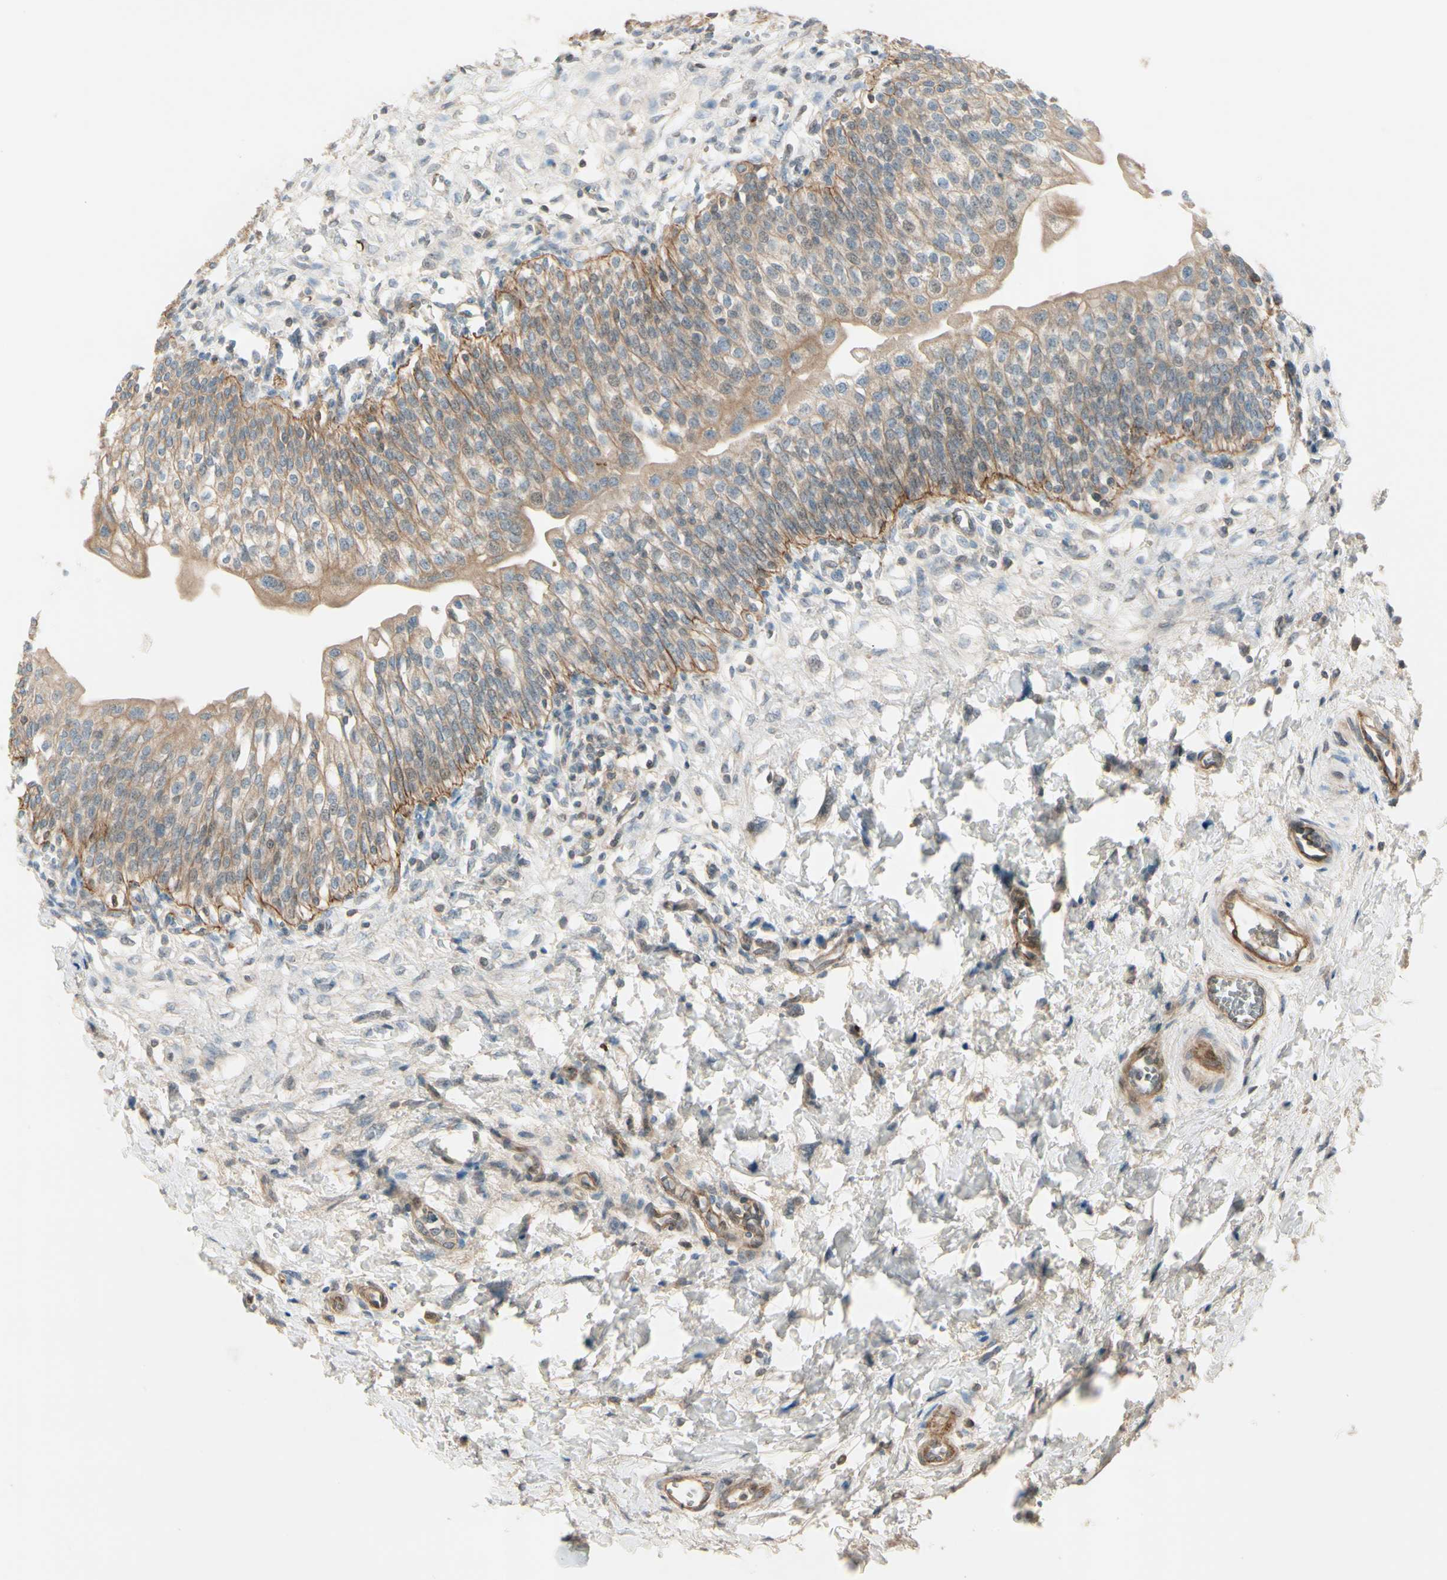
{"staining": {"intensity": "moderate", "quantity": ">75%", "location": "cytoplasmic/membranous"}, "tissue": "urinary bladder", "cell_type": "Urothelial cells", "image_type": "normal", "snomed": [{"axis": "morphology", "description": "Normal tissue, NOS"}, {"axis": "topography", "description": "Urinary bladder"}], "caption": "Immunohistochemistry (IHC) (DAB (3,3'-diaminobenzidine)) staining of benign human urinary bladder shows moderate cytoplasmic/membranous protein staining in about >75% of urothelial cells.", "gene": "PPP3CB", "patient": {"sex": "male", "age": 55}}